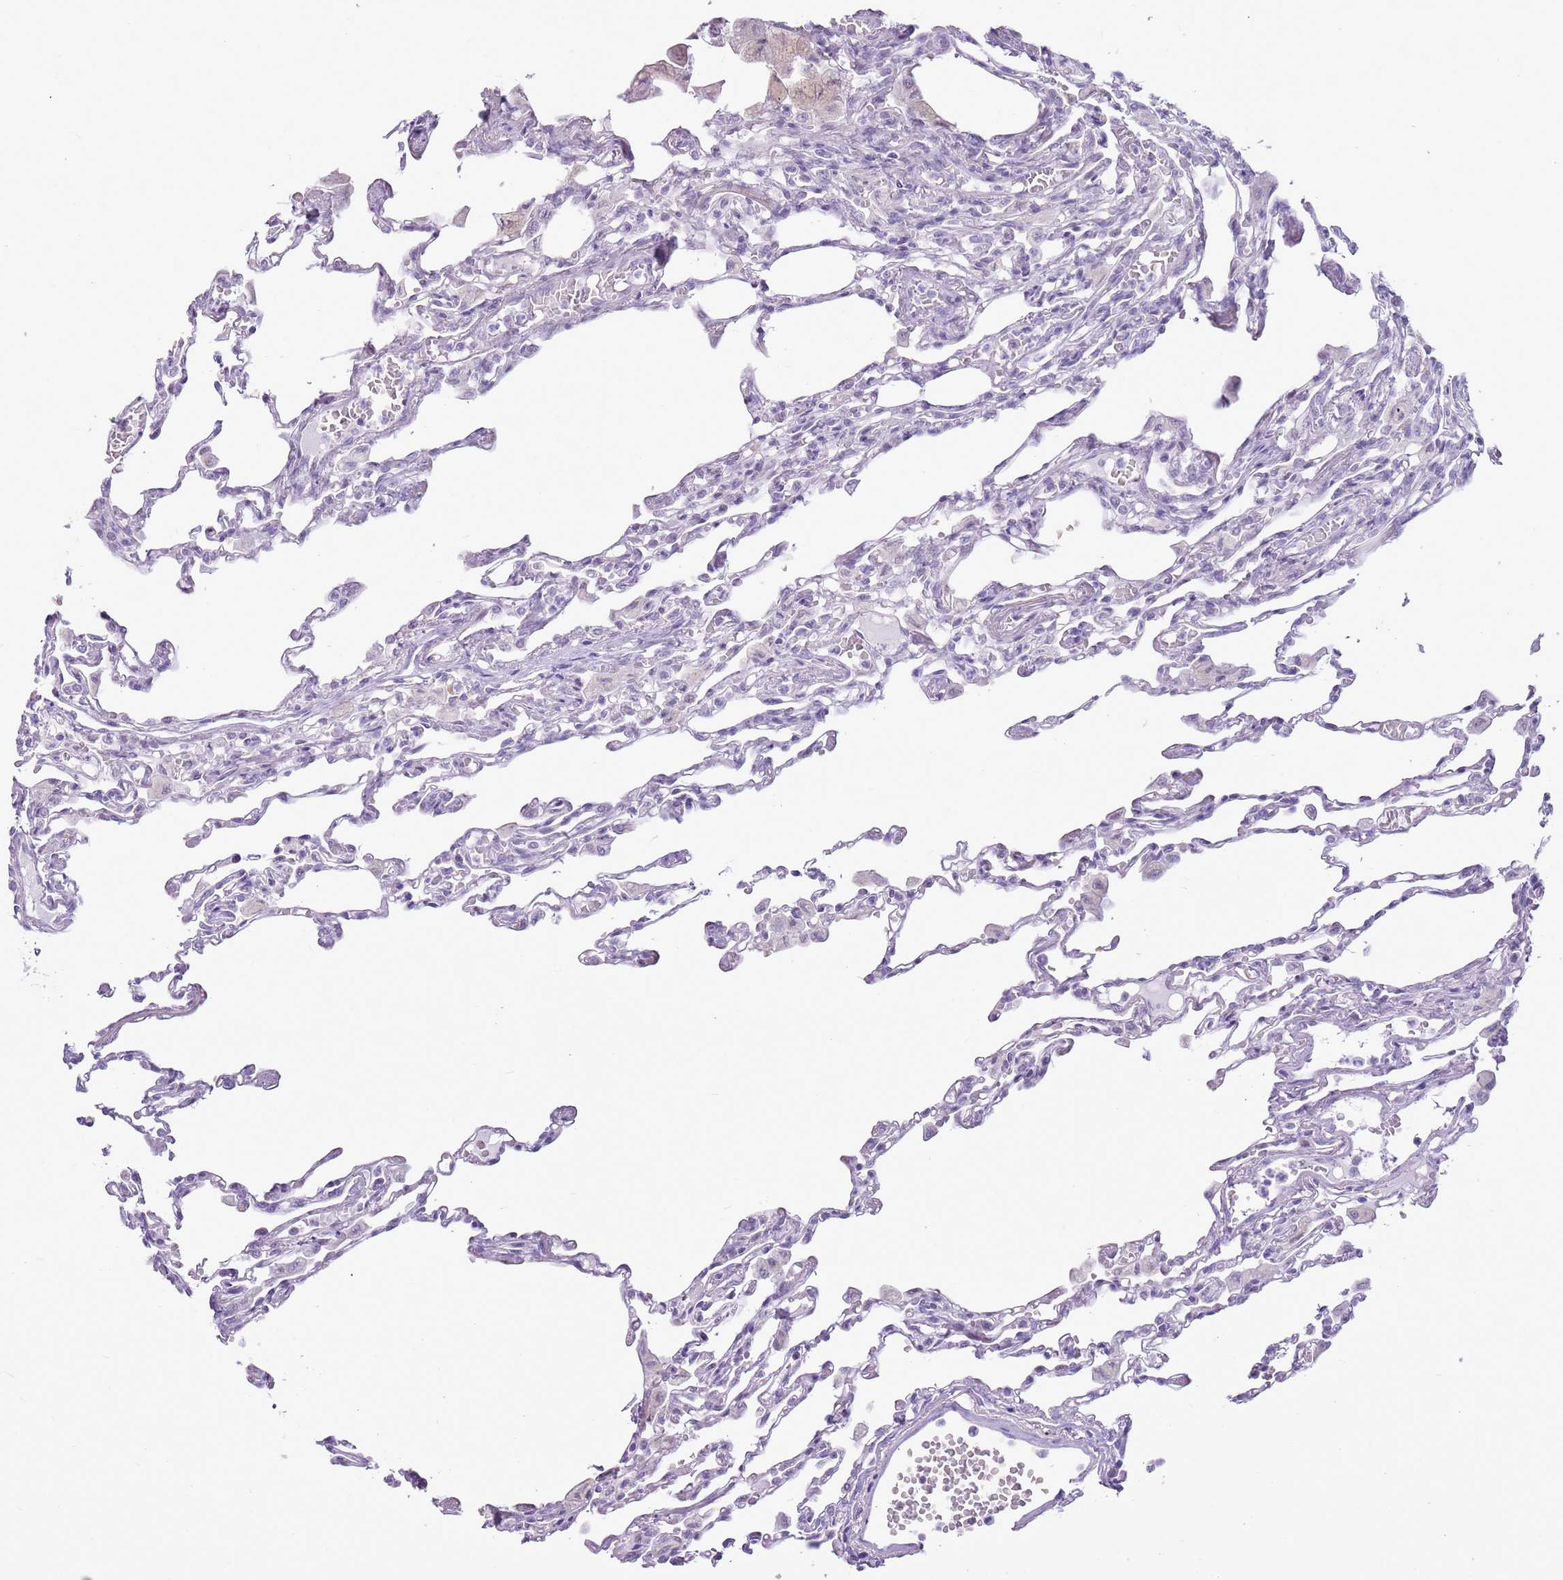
{"staining": {"intensity": "negative", "quantity": "none", "location": "none"}, "tissue": "lung", "cell_type": "Alveolar cells", "image_type": "normal", "snomed": [{"axis": "morphology", "description": "Normal tissue, NOS"}, {"axis": "topography", "description": "Bronchus"}, {"axis": "topography", "description": "Lung"}], "caption": "IHC image of benign lung stained for a protein (brown), which demonstrates no positivity in alveolar cells. (DAB immunohistochemistry visualized using brightfield microscopy, high magnification).", "gene": "RPL3L", "patient": {"sex": "female", "age": 49}}